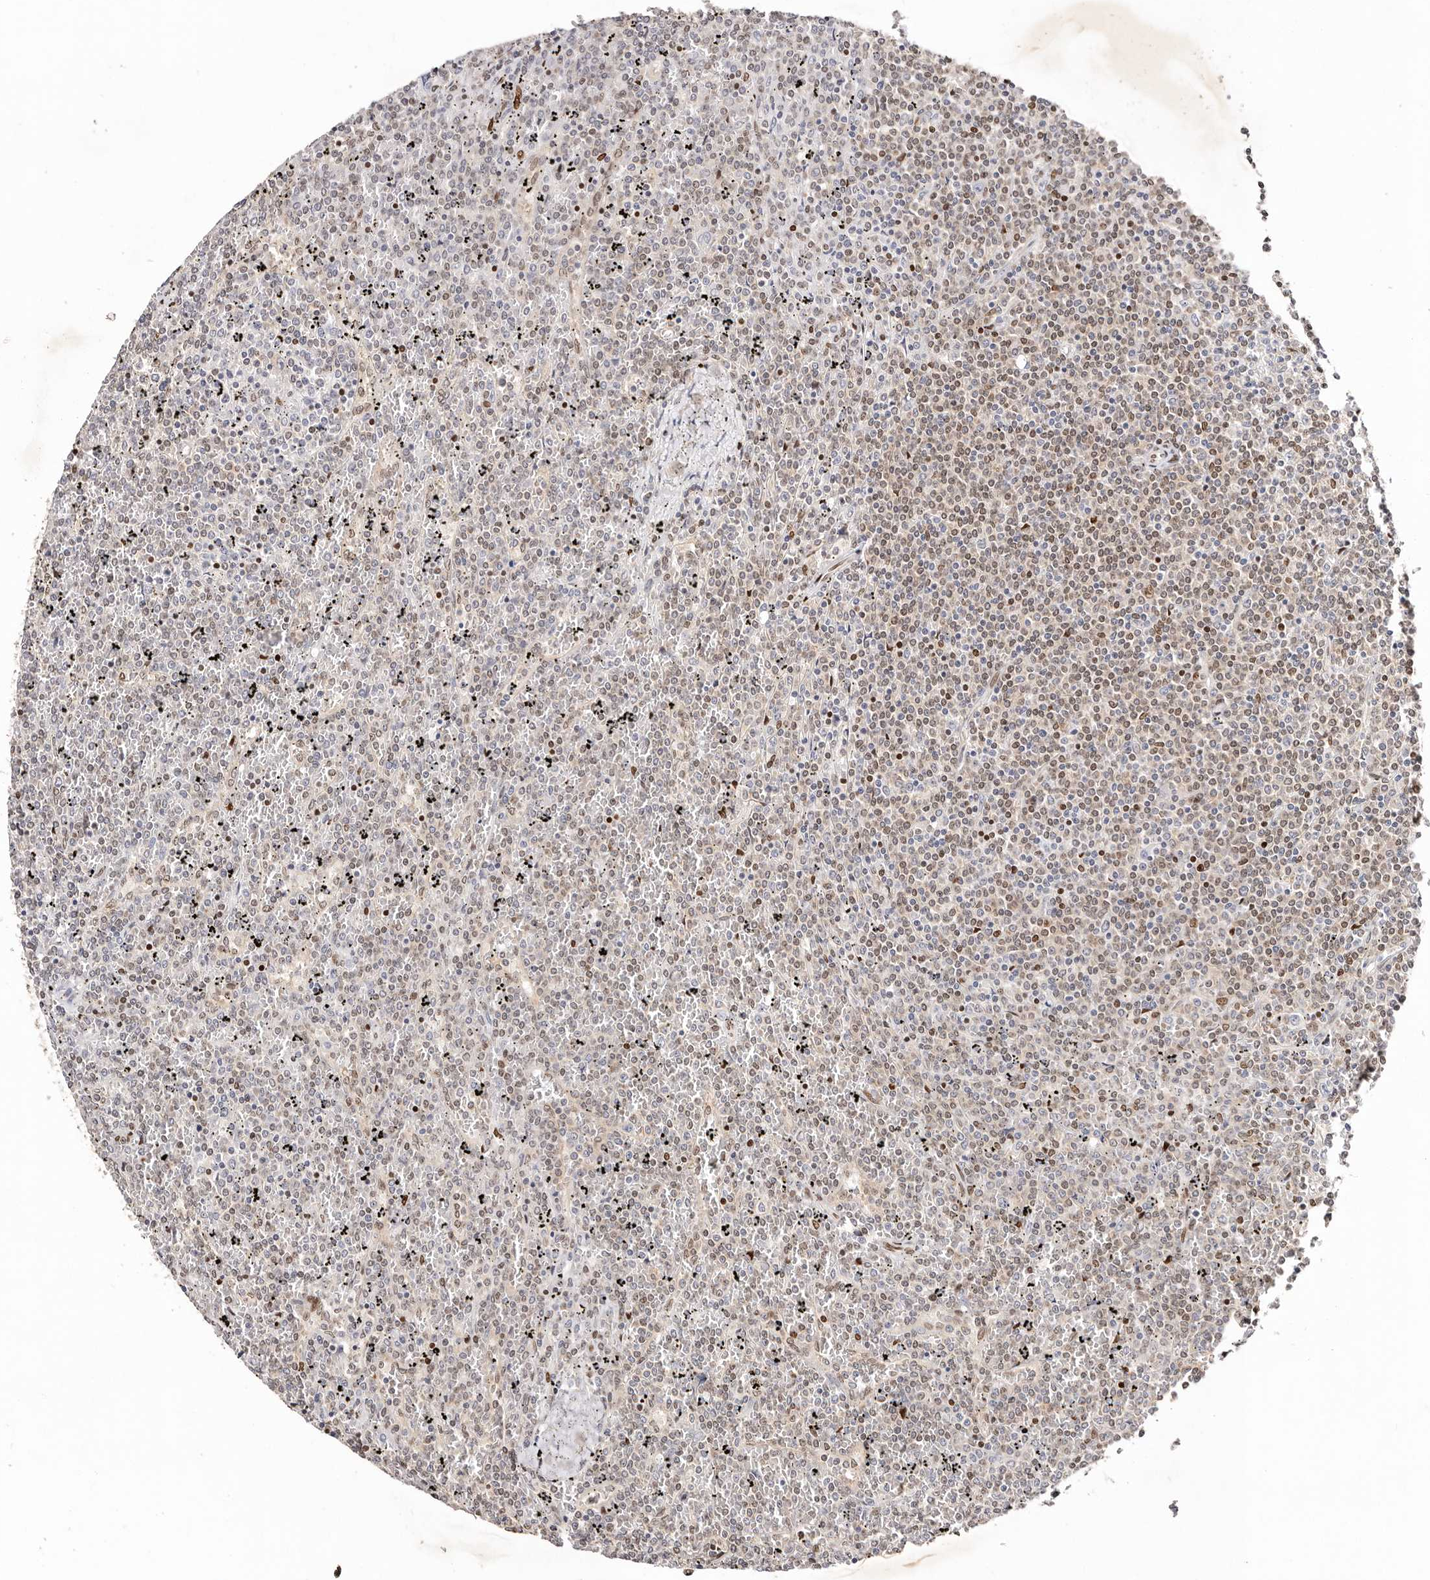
{"staining": {"intensity": "weak", "quantity": "25%-75%", "location": "nuclear"}, "tissue": "lymphoma", "cell_type": "Tumor cells", "image_type": "cancer", "snomed": [{"axis": "morphology", "description": "Malignant lymphoma, non-Hodgkin's type, Low grade"}, {"axis": "topography", "description": "Spleen"}], "caption": "Lymphoma stained for a protein demonstrates weak nuclear positivity in tumor cells. (DAB IHC, brown staining for protein, blue staining for nuclei).", "gene": "IQGAP3", "patient": {"sex": "female", "age": 19}}